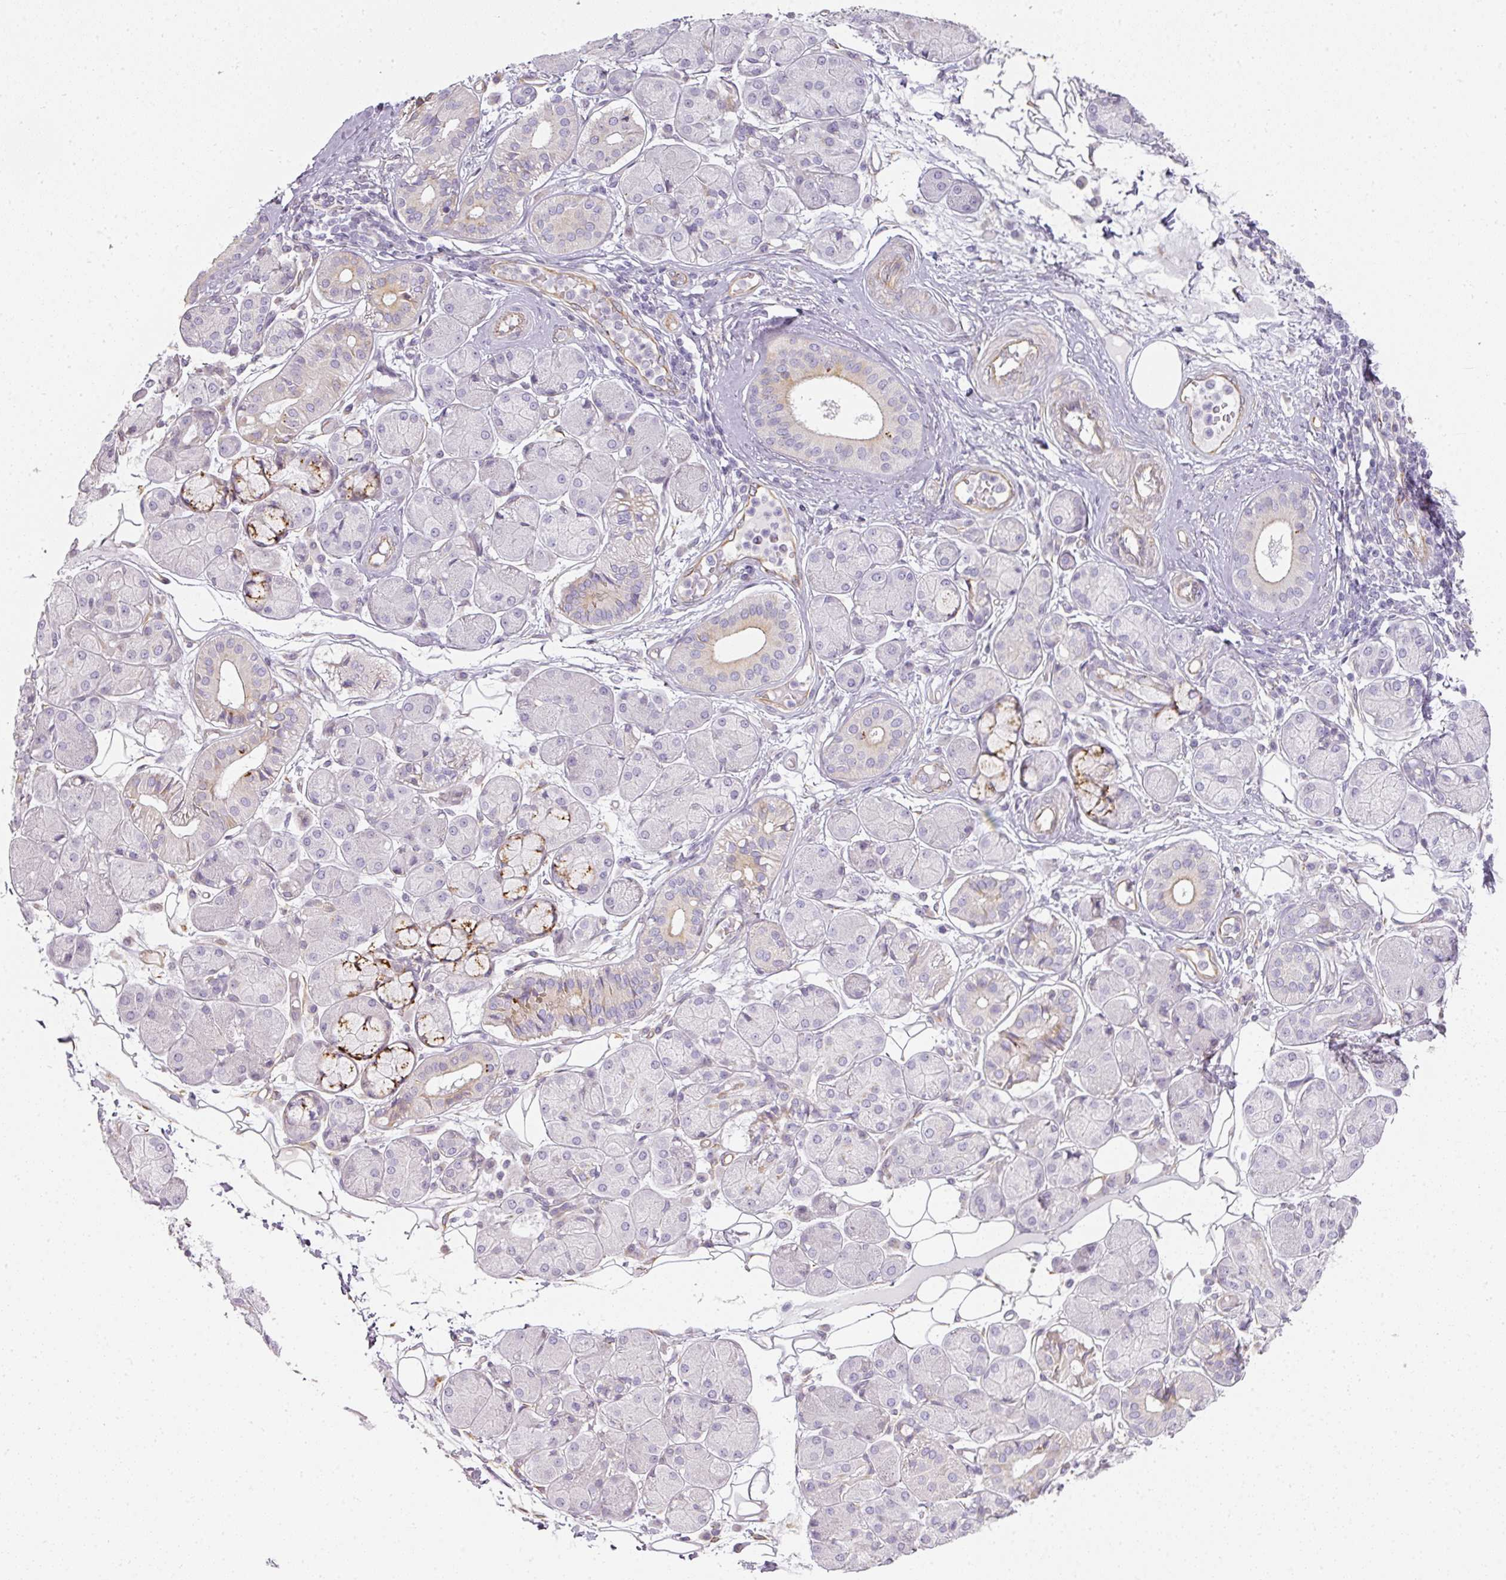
{"staining": {"intensity": "moderate", "quantity": "<25%", "location": "cytoplasmic/membranous"}, "tissue": "salivary gland", "cell_type": "Glandular cells", "image_type": "normal", "snomed": [{"axis": "morphology", "description": "Squamous cell carcinoma, NOS"}, {"axis": "topography", "description": "Skin"}, {"axis": "topography", "description": "Head-Neck"}], "caption": "Protein staining of unremarkable salivary gland exhibits moderate cytoplasmic/membranous positivity in about <25% of glandular cells. (Brightfield microscopy of DAB IHC at high magnification).", "gene": "ATP8B2", "patient": {"sex": "male", "age": 80}}